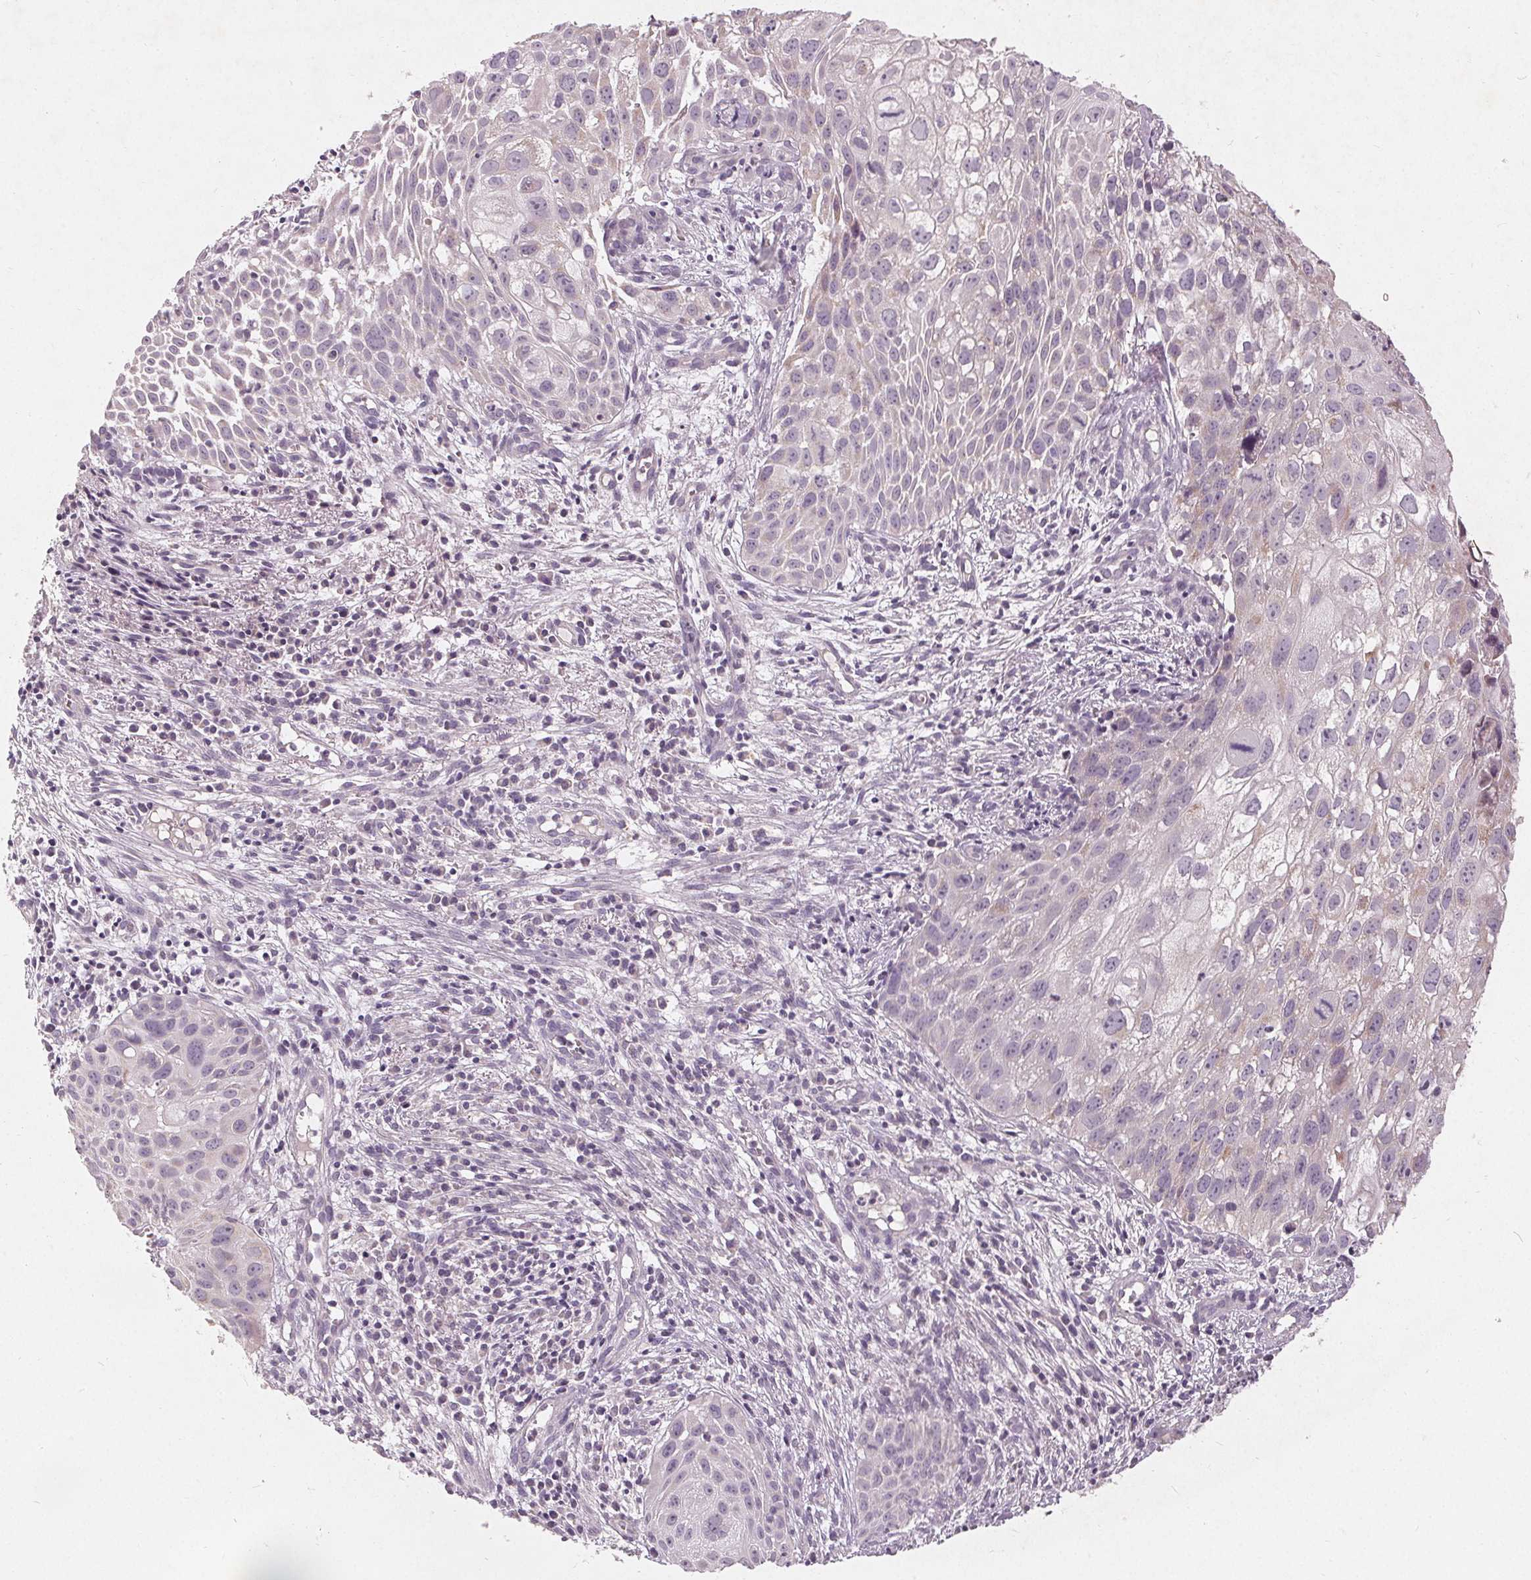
{"staining": {"intensity": "negative", "quantity": "none", "location": "none"}, "tissue": "cervical cancer", "cell_type": "Tumor cells", "image_type": "cancer", "snomed": [{"axis": "morphology", "description": "Squamous cell carcinoma, NOS"}, {"axis": "topography", "description": "Cervix"}], "caption": "Immunohistochemistry micrograph of neoplastic tissue: cervical cancer (squamous cell carcinoma) stained with DAB shows no significant protein positivity in tumor cells.", "gene": "TRIM60", "patient": {"sex": "female", "age": 53}}